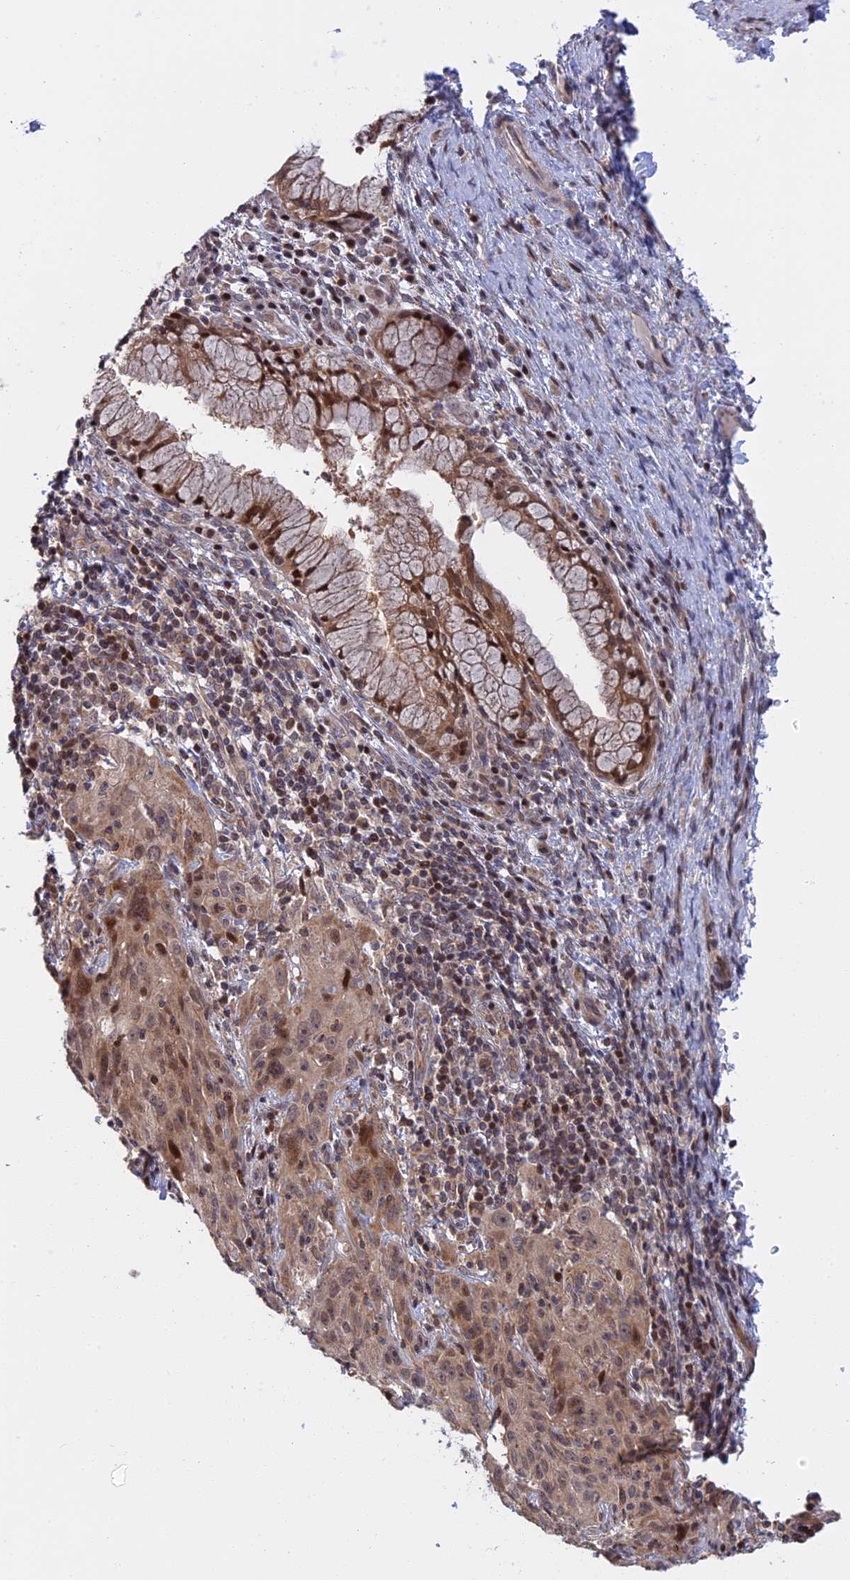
{"staining": {"intensity": "moderate", "quantity": "25%-75%", "location": "cytoplasmic/membranous,nuclear"}, "tissue": "cervical cancer", "cell_type": "Tumor cells", "image_type": "cancer", "snomed": [{"axis": "morphology", "description": "Squamous cell carcinoma, NOS"}, {"axis": "topography", "description": "Cervix"}], "caption": "Immunohistochemical staining of human cervical squamous cell carcinoma shows medium levels of moderate cytoplasmic/membranous and nuclear positivity in about 25%-75% of tumor cells.", "gene": "GSKIP", "patient": {"sex": "female", "age": 50}}